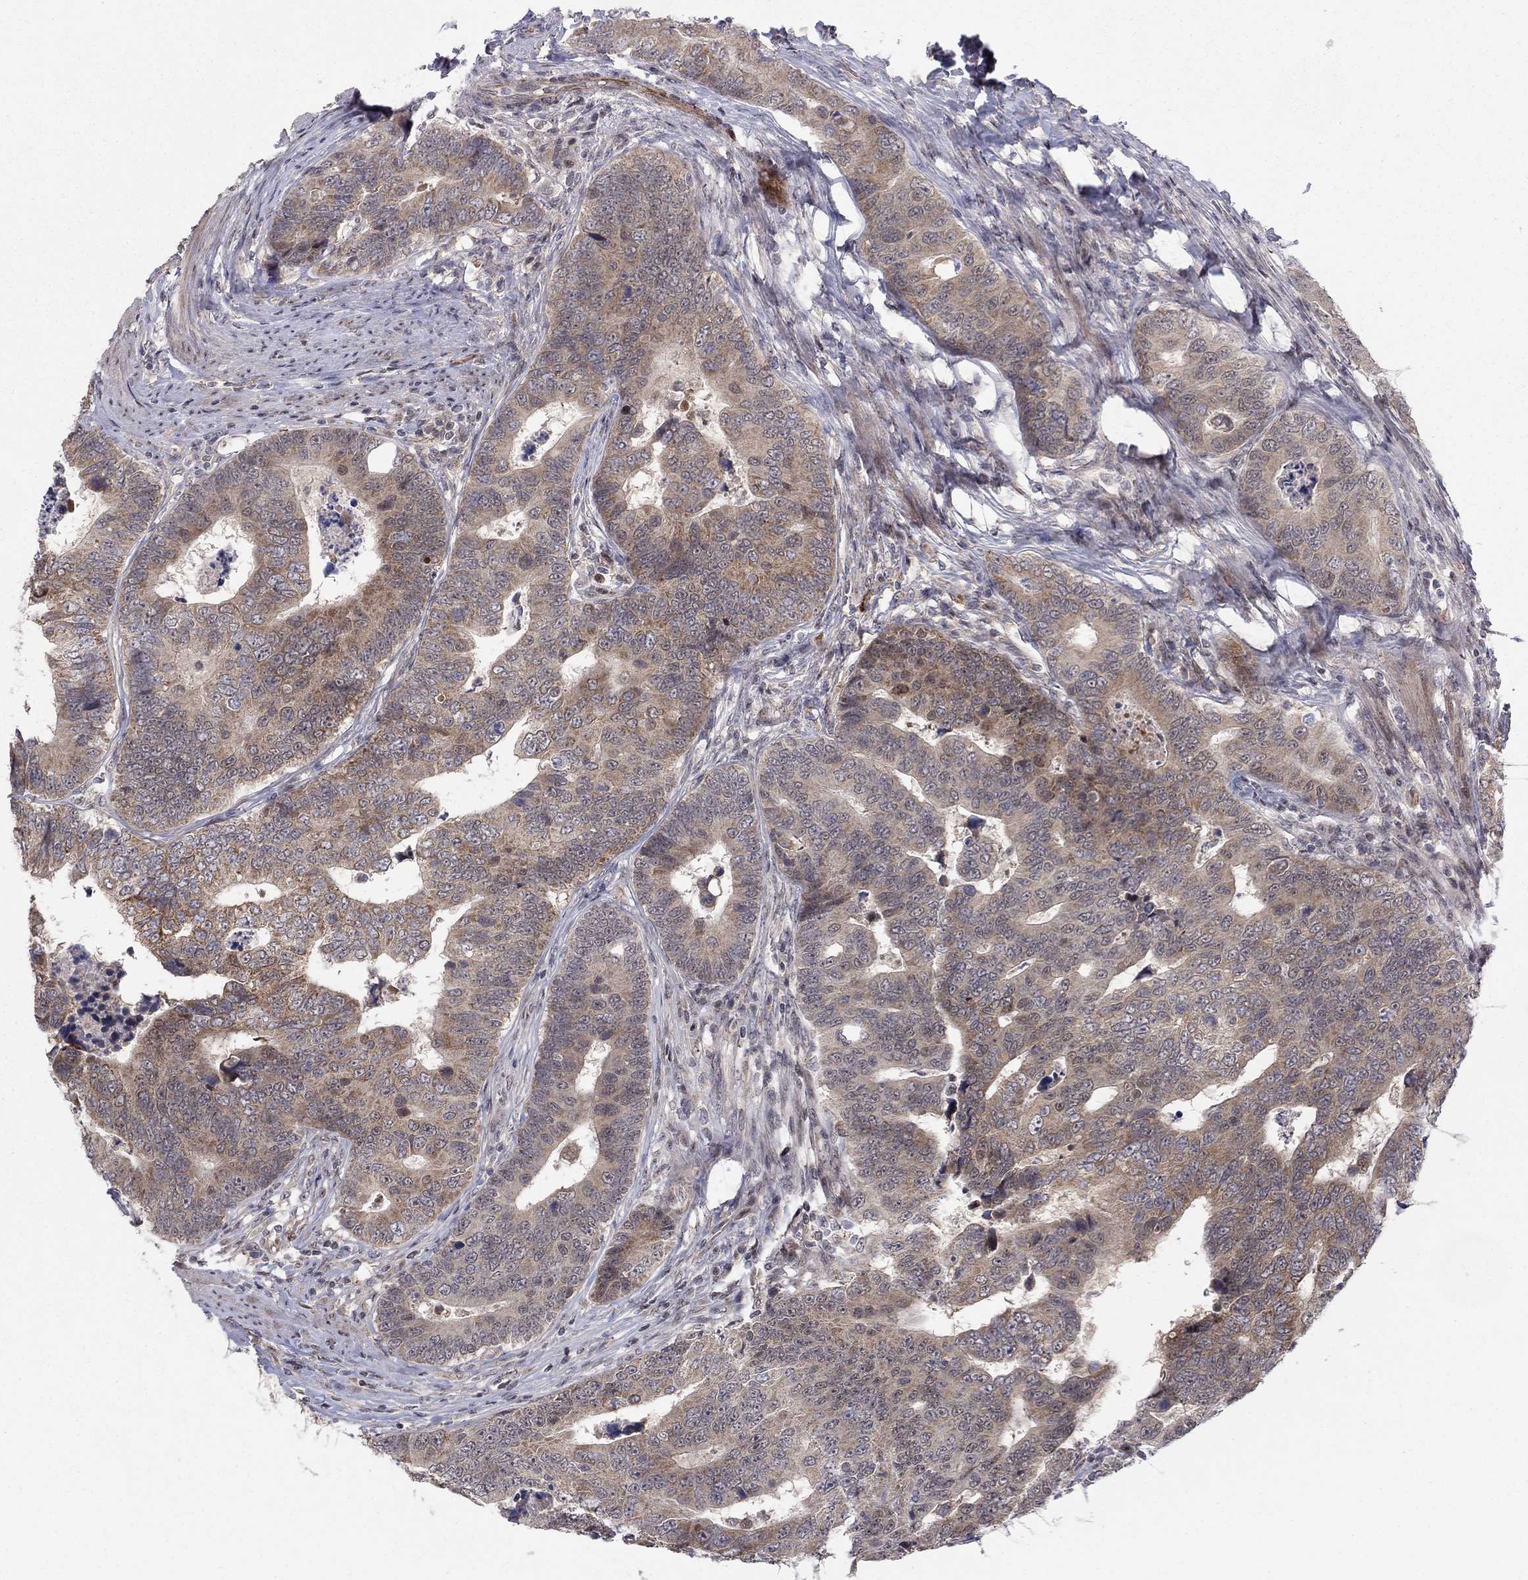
{"staining": {"intensity": "weak", "quantity": ">75%", "location": "cytoplasmic/membranous"}, "tissue": "colorectal cancer", "cell_type": "Tumor cells", "image_type": "cancer", "snomed": [{"axis": "morphology", "description": "Adenocarcinoma, NOS"}, {"axis": "topography", "description": "Colon"}], "caption": "Human colorectal cancer (adenocarcinoma) stained with a brown dye exhibits weak cytoplasmic/membranous positive positivity in about >75% of tumor cells.", "gene": "ZNF395", "patient": {"sex": "female", "age": 72}}